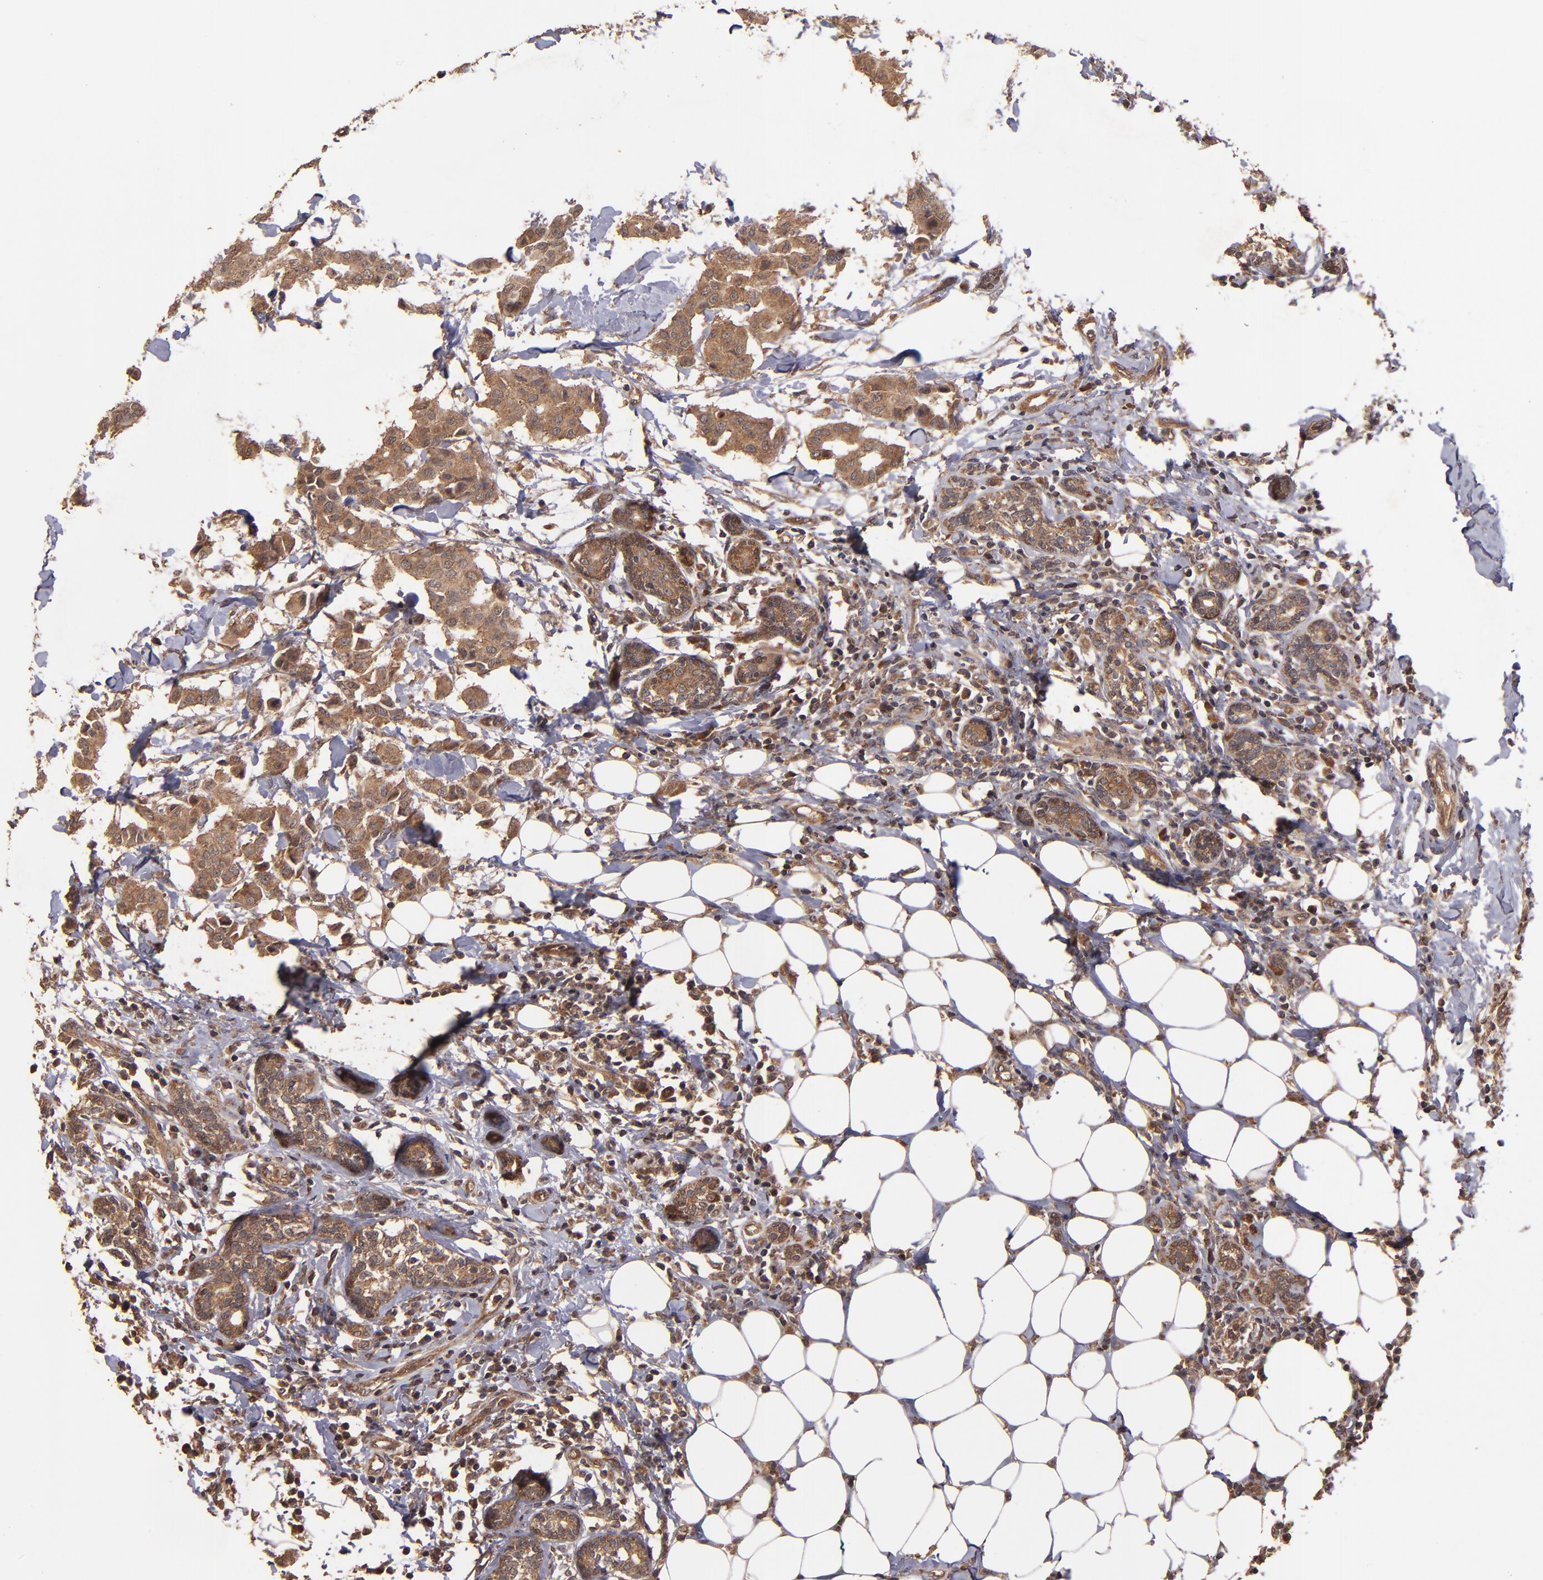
{"staining": {"intensity": "strong", "quantity": ">75%", "location": "cytoplasmic/membranous"}, "tissue": "breast cancer", "cell_type": "Tumor cells", "image_type": "cancer", "snomed": [{"axis": "morphology", "description": "Duct carcinoma"}, {"axis": "topography", "description": "Breast"}], "caption": "Human breast cancer (infiltrating ductal carcinoma) stained with a protein marker shows strong staining in tumor cells.", "gene": "TXNDC16", "patient": {"sex": "female", "age": 40}}